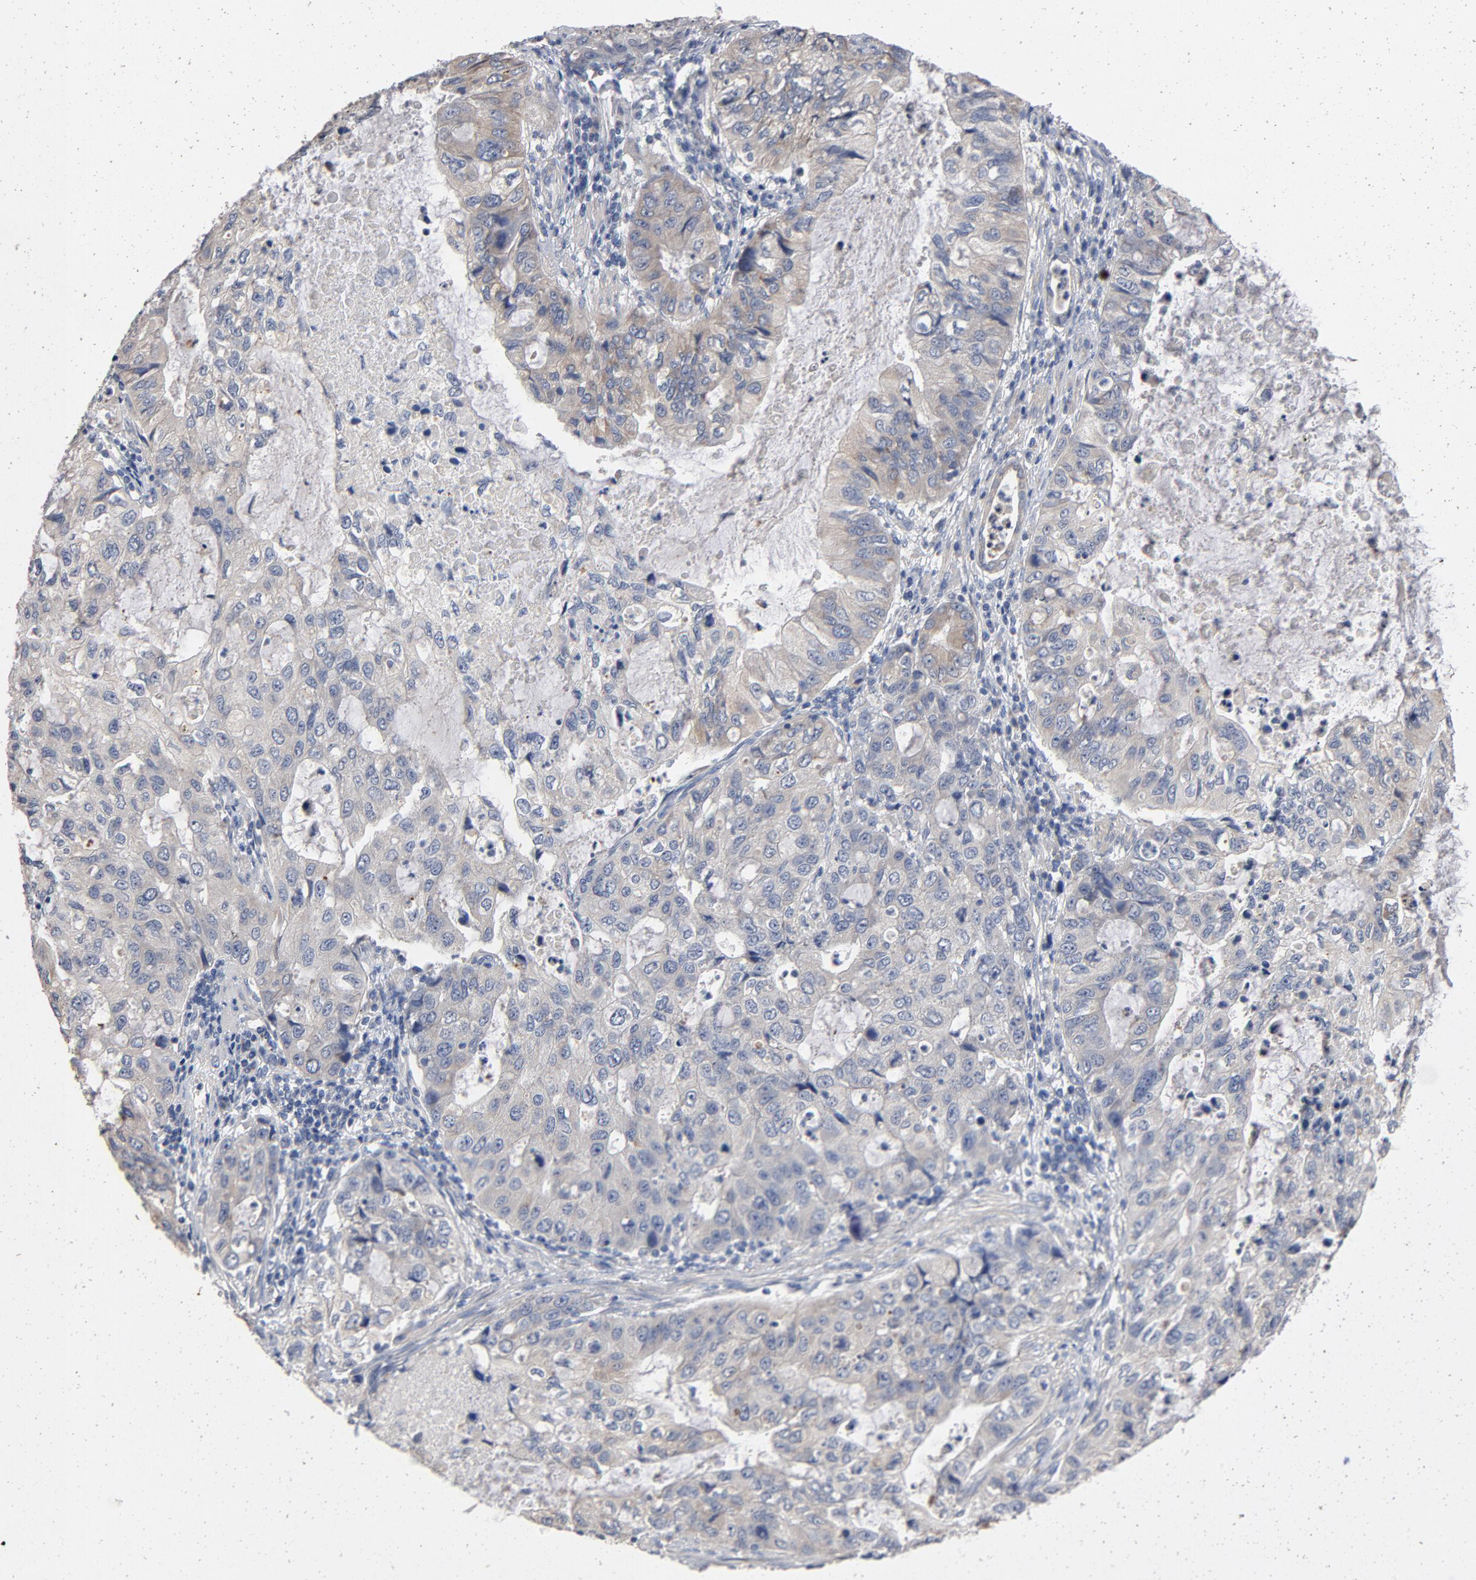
{"staining": {"intensity": "weak", "quantity": ">75%", "location": "cytoplasmic/membranous"}, "tissue": "stomach cancer", "cell_type": "Tumor cells", "image_type": "cancer", "snomed": [{"axis": "morphology", "description": "Adenocarcinoma, NOS"}, {"axis": "topography", "description": "Stomach, upper"}], "caption": "Protein expression analysis of human stomach cancer reveals weak cytoplasmic/membranous staining in approximately >75% of tumor cells.", "gene": "CCDC134", "patient": {"sex": "female", "age": 52}}